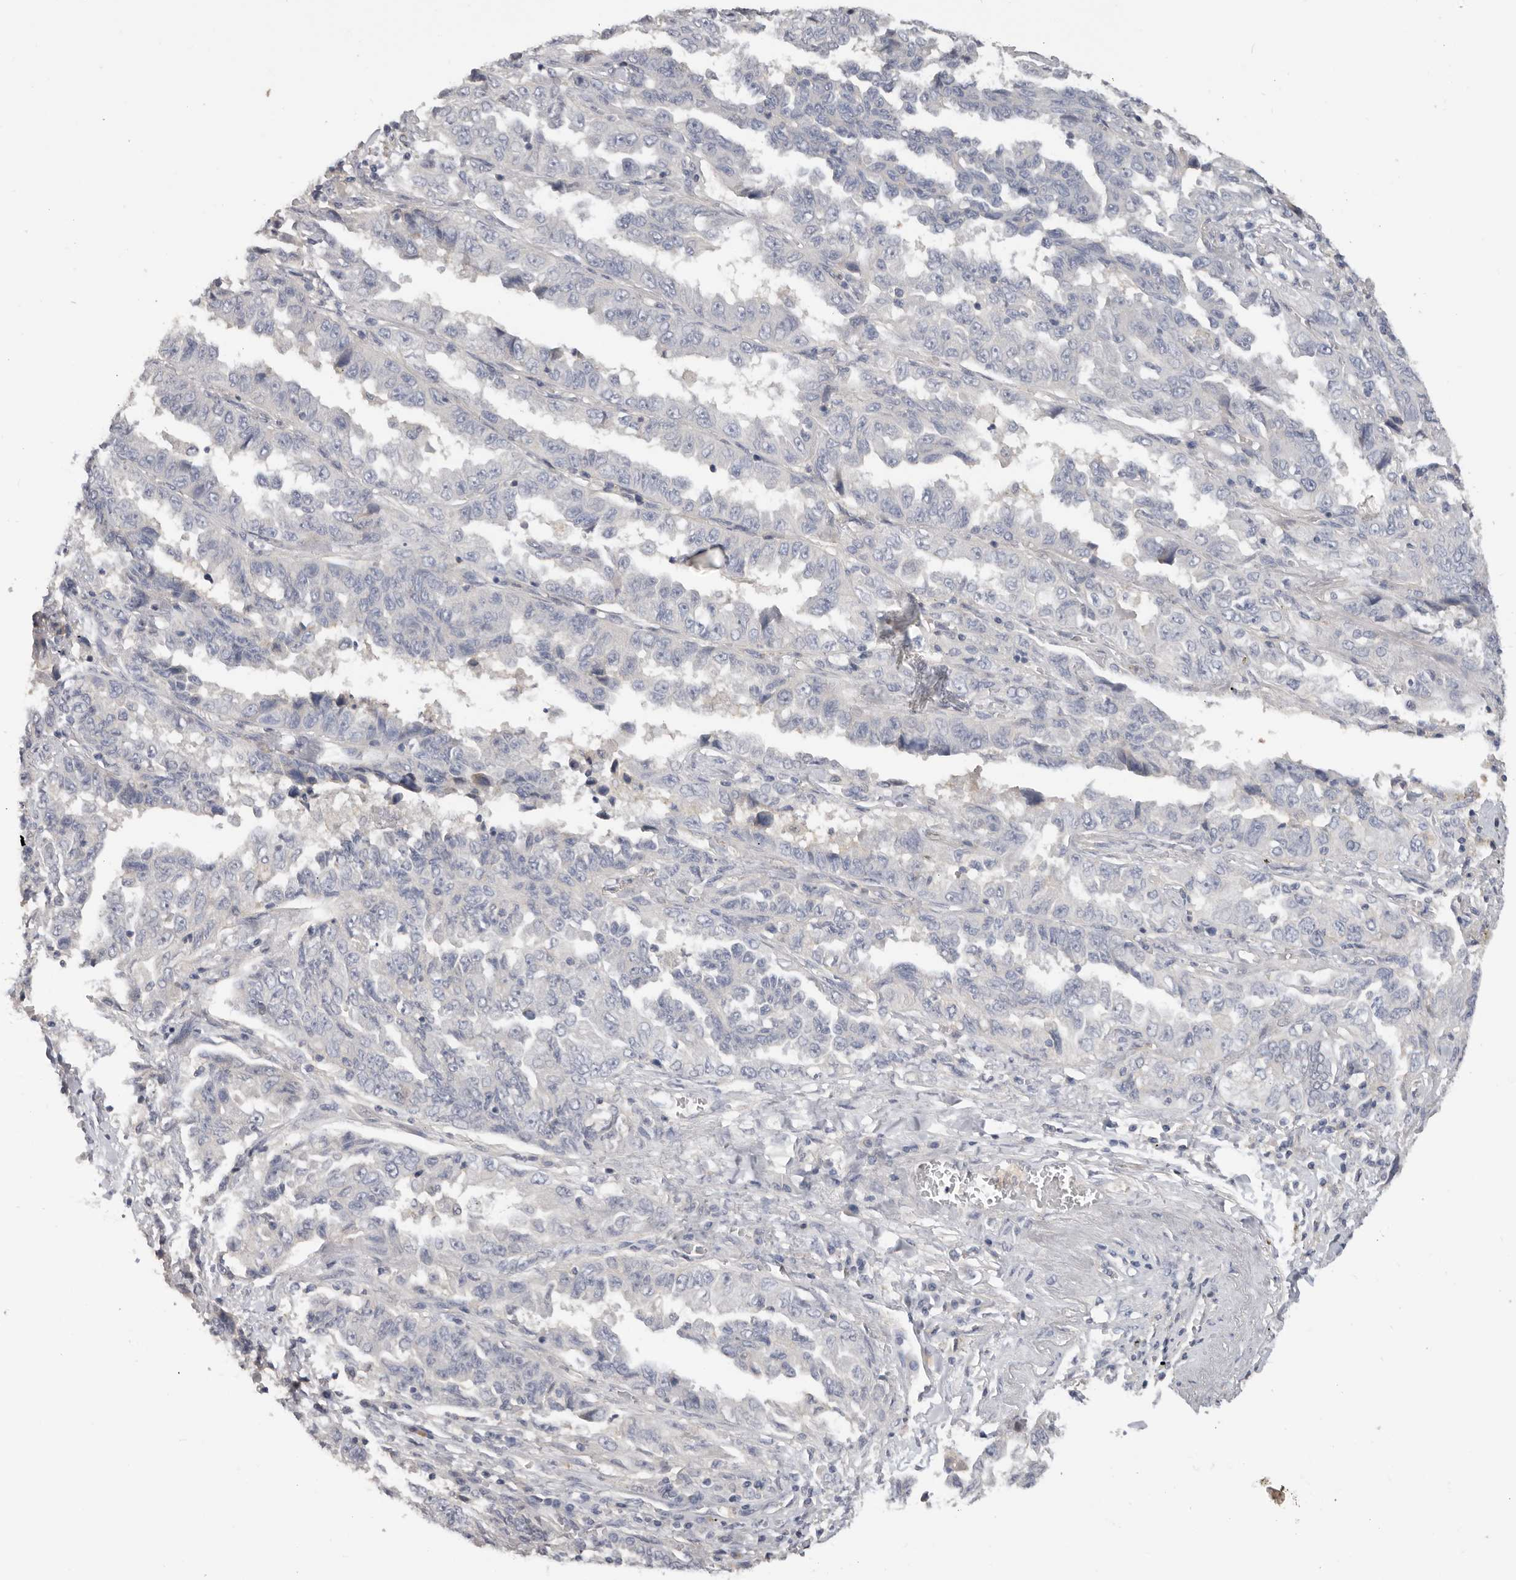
{"staining": {"intensity": "negative", "quantity": "none", "location": "none"}, "tissue": "lung cancer", "cell_type": "Tumor cells", "image_type": "cancer", "snomed": [{"axis": "morphology", "description": "Adenocarcinoma, NOS"}, {"axis": "topography", "description": "Lung"}], "caption": "High magnification brightfield microscopy of lung adenocarcinoma stained with DAB (3,3'-diaminobenzidine) (brown) and counterstained with hematoxylin (blue): tumor cells show no significant expression.", "gene": "WDTC1", "patient": {"sex": "female", "age": 51}}